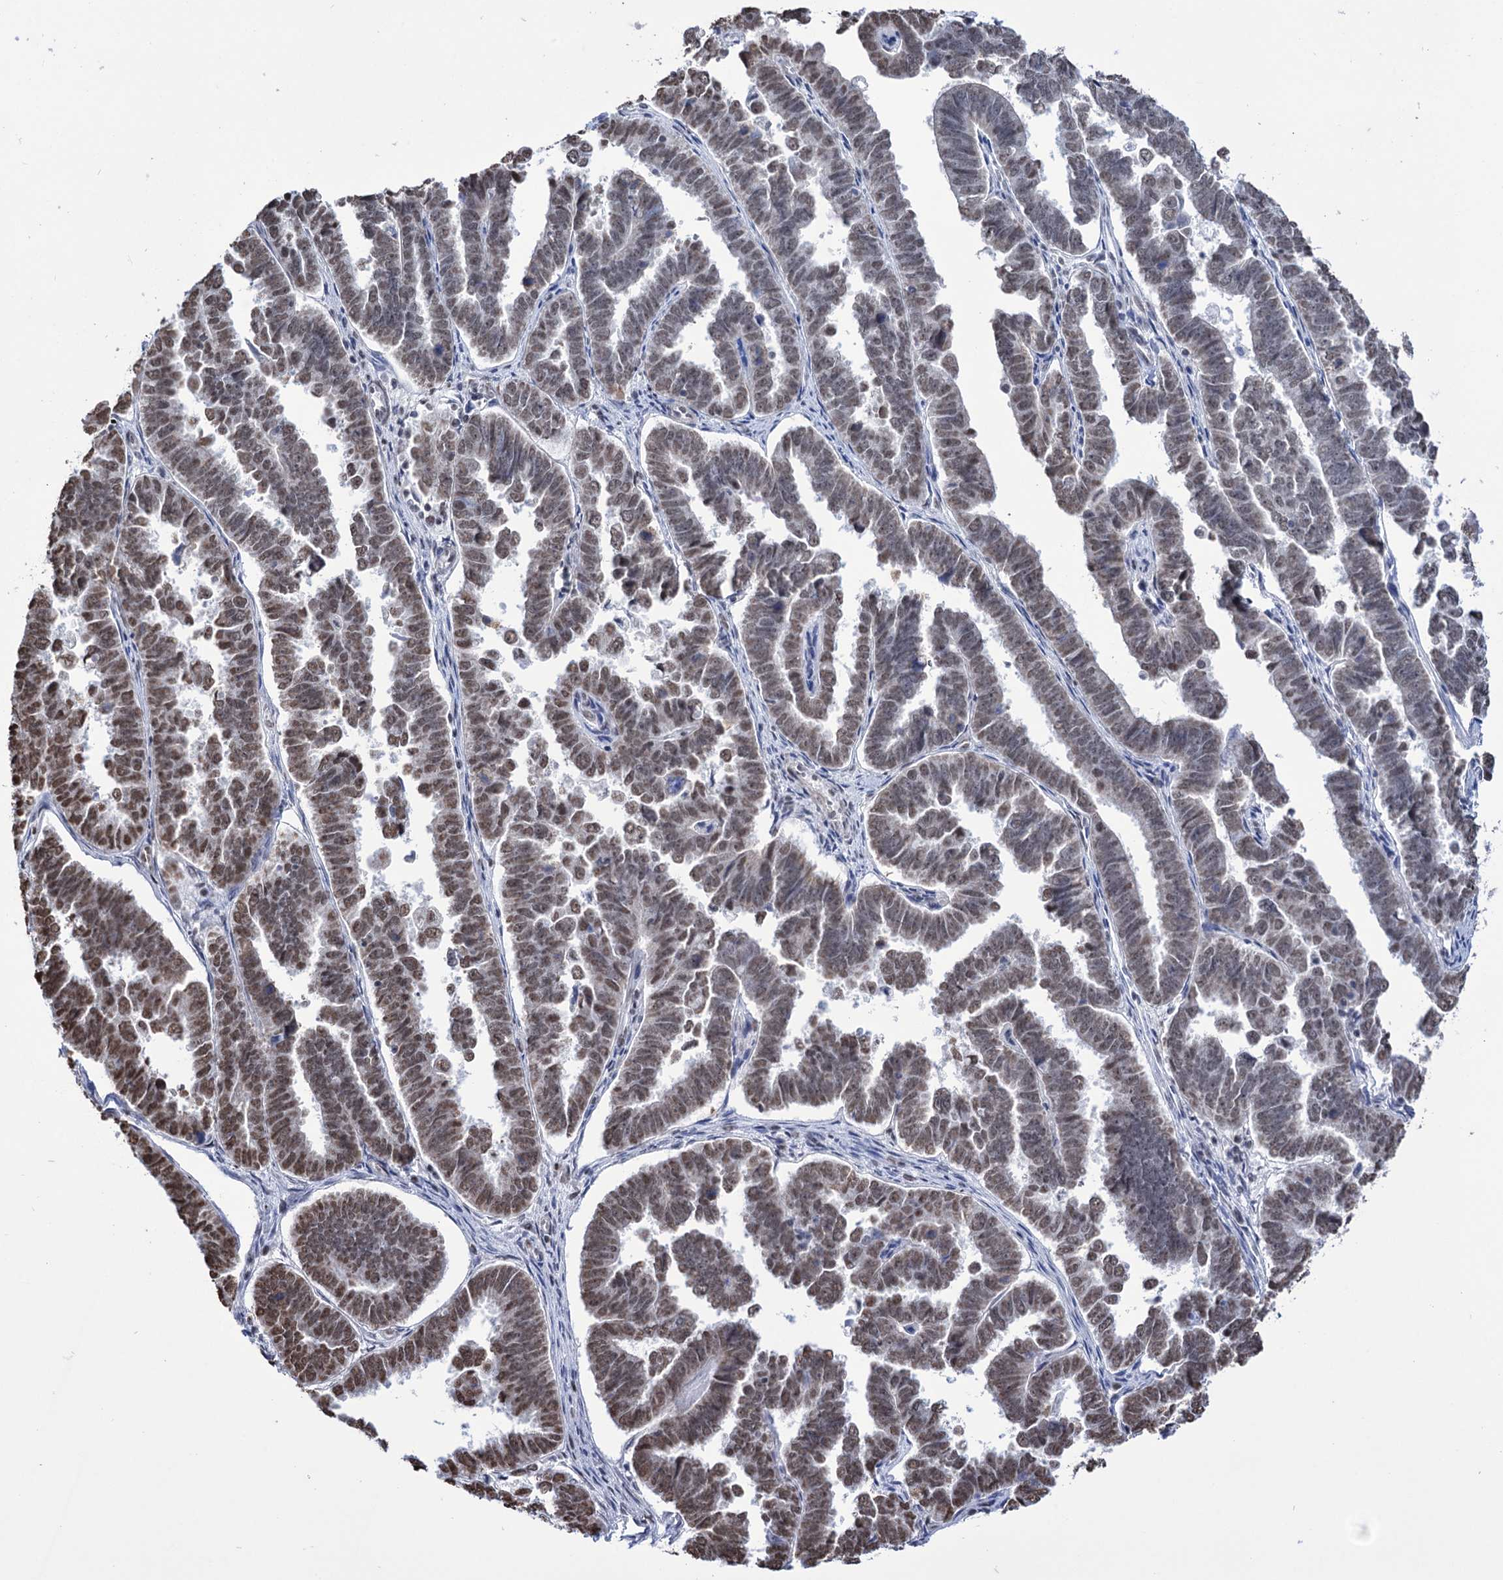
{"staining": {"intensity": "weak", "quantity": ">75%", "location": "nuclear"}, "tissue": "endometrial cancer", "cell_type": "Tumor cells", "image_type": "cancer", "snomed": [{"axis": "morphology", "description": "Adenocarcinoma, NOS"}, {"axis": "topography", "description": "Endometrium"}], "caption": "Brown immunohistochemical staining in human endometrial cancer shows weak nuclear staining in about >75% of tumor cells.", "gene": "ABHD10", "patient": {"sex": "female", "age": 75}}